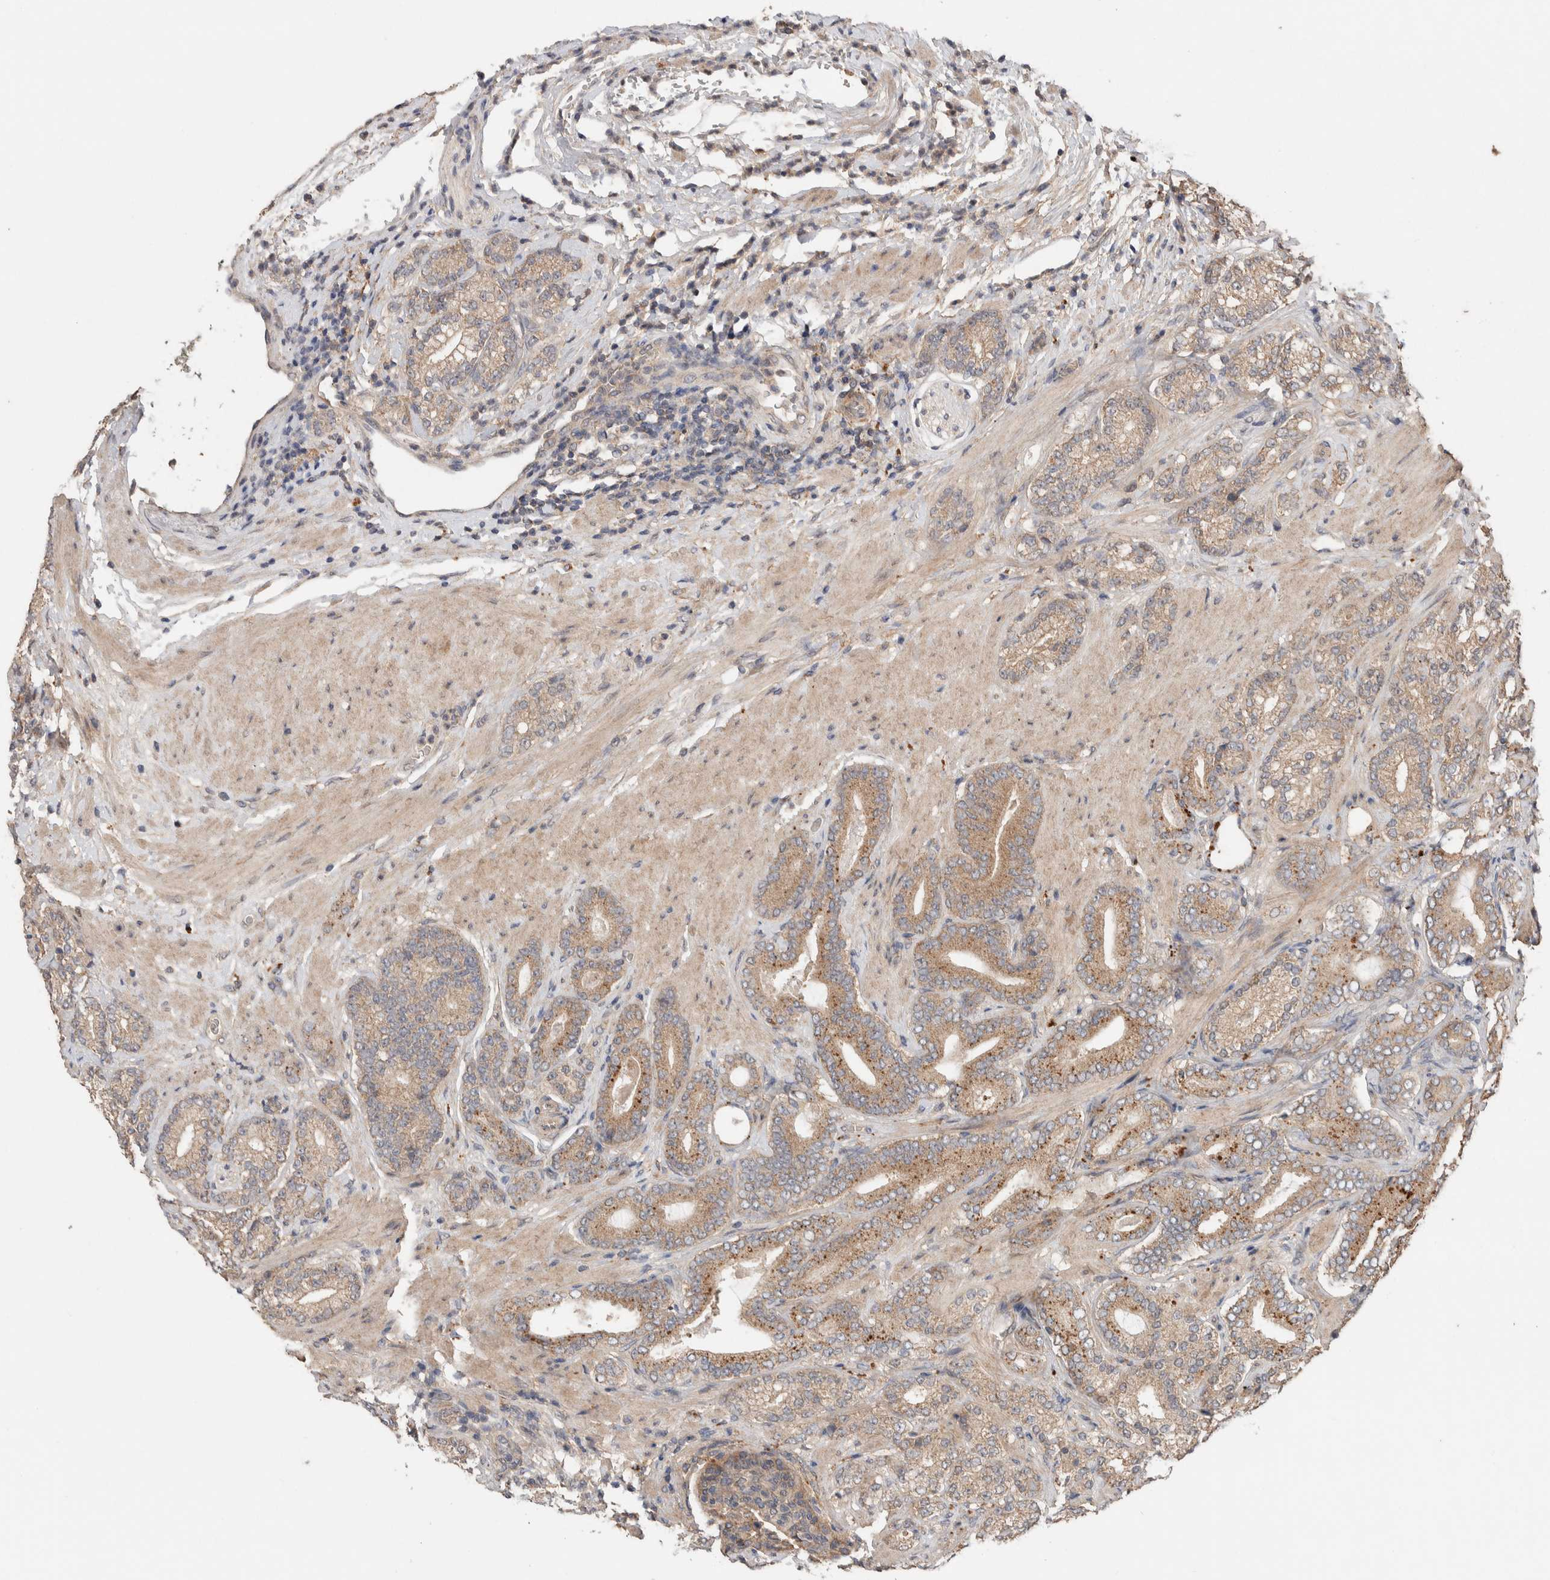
{"staining": {"intensity": "weak", "quantity": ">75%", "location": "cytoplasmic/membranous"}, "tissue": "prostate cancer", "cell_type": "Tumor cells", "image_type": "cancer", "snomed": [{"axis": "morphology", "description": "Adenocarcinoma, High grade"}, {"axis": "topography", "description": "Prostate"}], "caption": "This is an image of immunohistochemistry (IHC) staining of prostate cancer (adenocarcinoma (high-grade)), which shows weak positivity in the cytoplasmic/membranous of tumor cells.", "gene": "KCNJ5", "patient": {"sex": "male", "age": 61}}